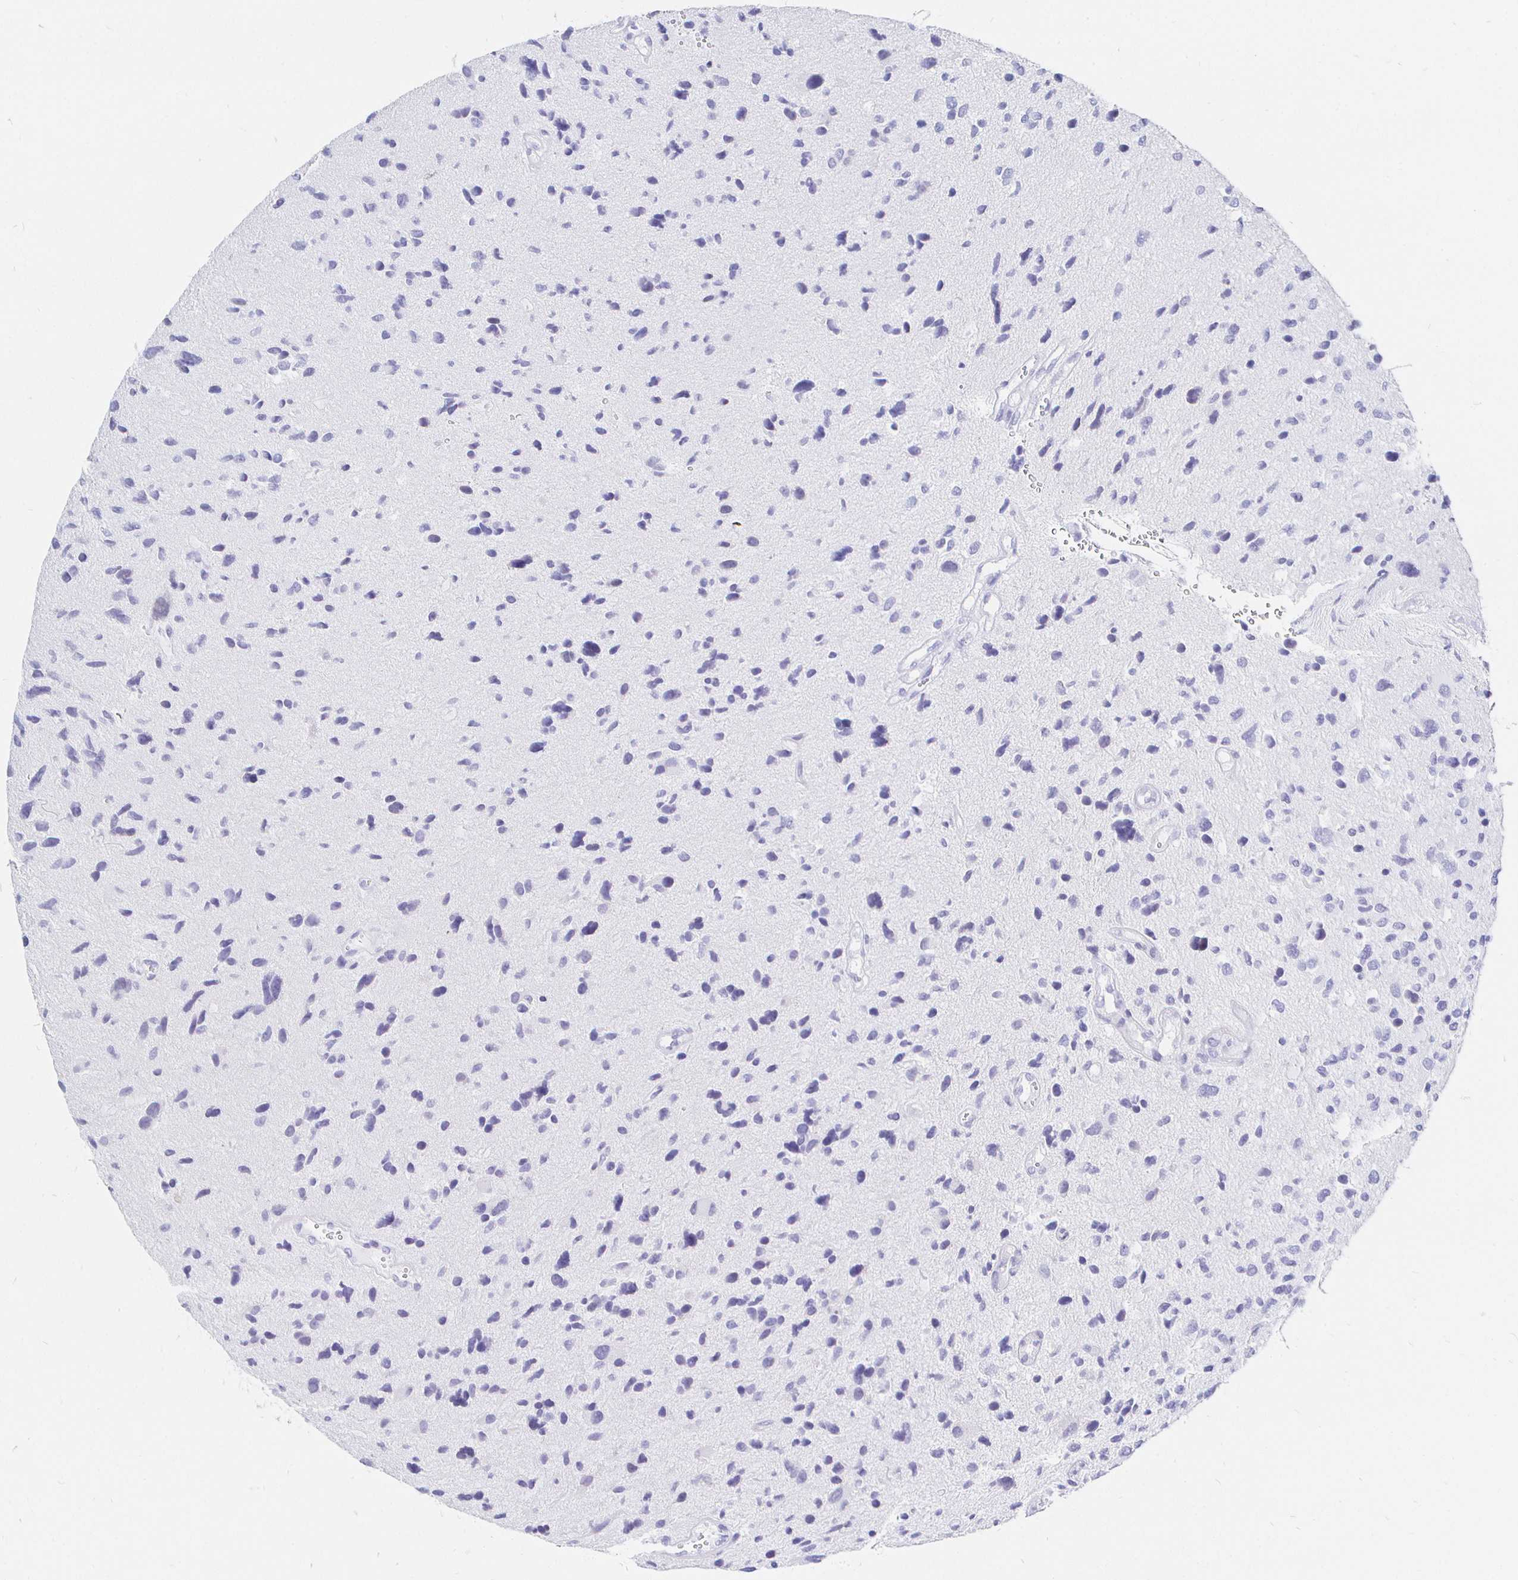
{"staining": {"intensity": "negative", "quantity": "none", "location": "none"}, "tissue": "glioma", "cell_type": "Tumor cells", "image_type": "cancer", "snomed": [{"axis": "morphology", "description": "Glioma, malignant, High grade"}, {"axis": "topography", "description": "Brain"}], "caption": "Tumor cells are negative for brown protein staining in malignant glioma (high-grade). Nuclei are stained in blue.", "gene": "CR2", "patient": {"sex": "female", "age": 11}}